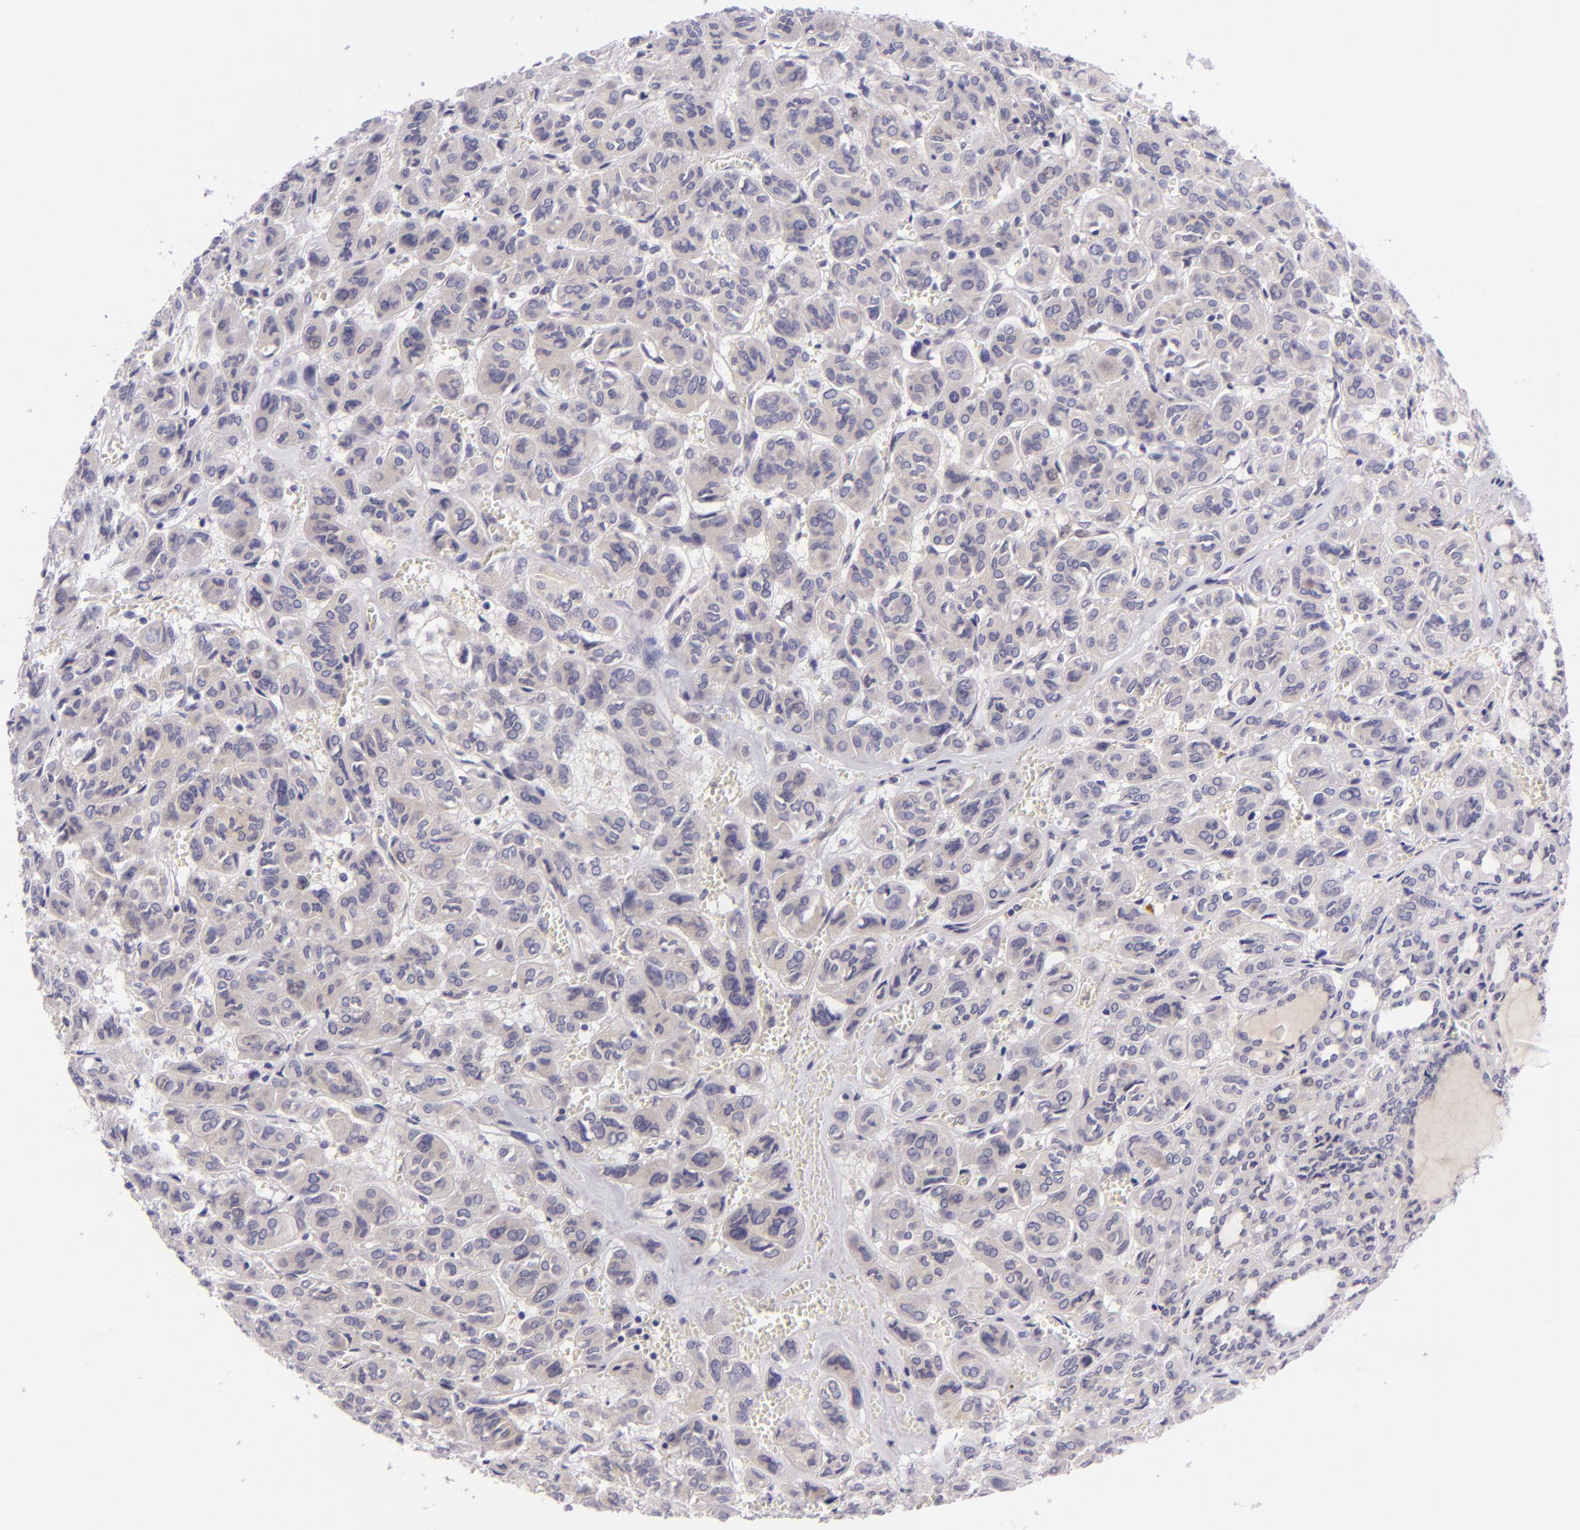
{"staining": {"intensity": "negative", "quantity": "none", "location": "none"}, "tissue": "thyroid cancer", "cell_type": "Tumor cells", "image_type": "cancer", "snomed": [{"axis": "morphology", "description": "Follicular adenoma carcinoma, NOS"}, {"axis": "topography", "description": "Thyroid gland"}], "caption": "High power microscopy photomicrograph of an immunohistochemistry (IHC) image of thyroid follicular adenoma carcinoma, revealing no significant expression in tumor cells. (Brightfield microscopy of DAB (3,3'-diaminobenzidine) immunohistochemistry at high magnification).", "gene": "CSE1L", "patient": {"sex": "female", "age": 71}}